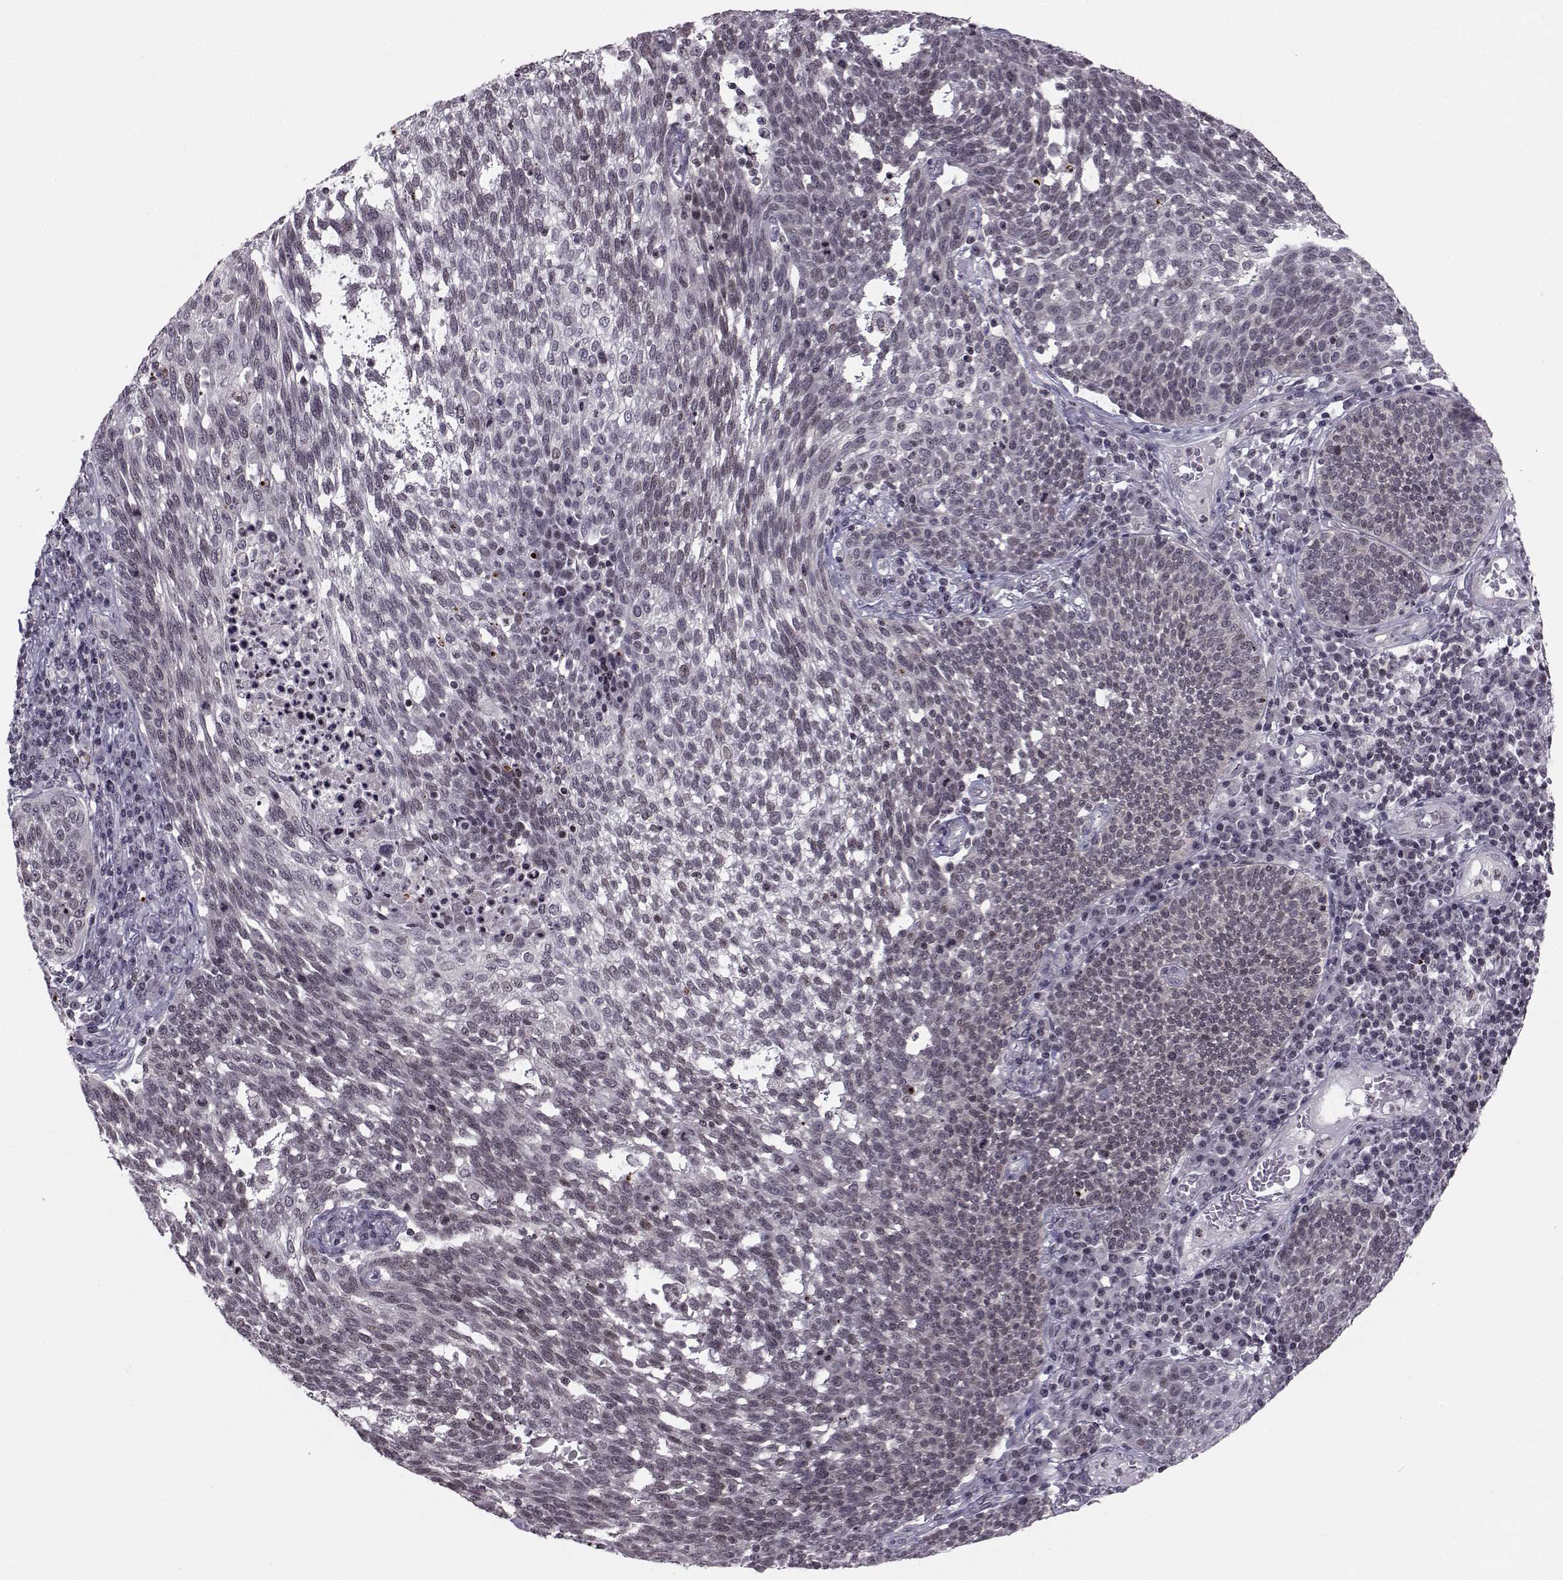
{"staining": {"intensity": "negative", "quantity": "none", "location": "none"}, "tissue": "cervical cancer", "cell_type": "Tumor cells", "image_type": "cancer", "snomed": [{"axis": "morphology", "description": "Squamous cell carcinoma, NOS"}, {"axis": "topography", "description": "Cervix"}], "caption": "IHC of human cervical squamous cell carcinoma reveals no staining in tumor cells.", "gene": "MARCHF4", "patient": {"sex": "female", "age": 34}}